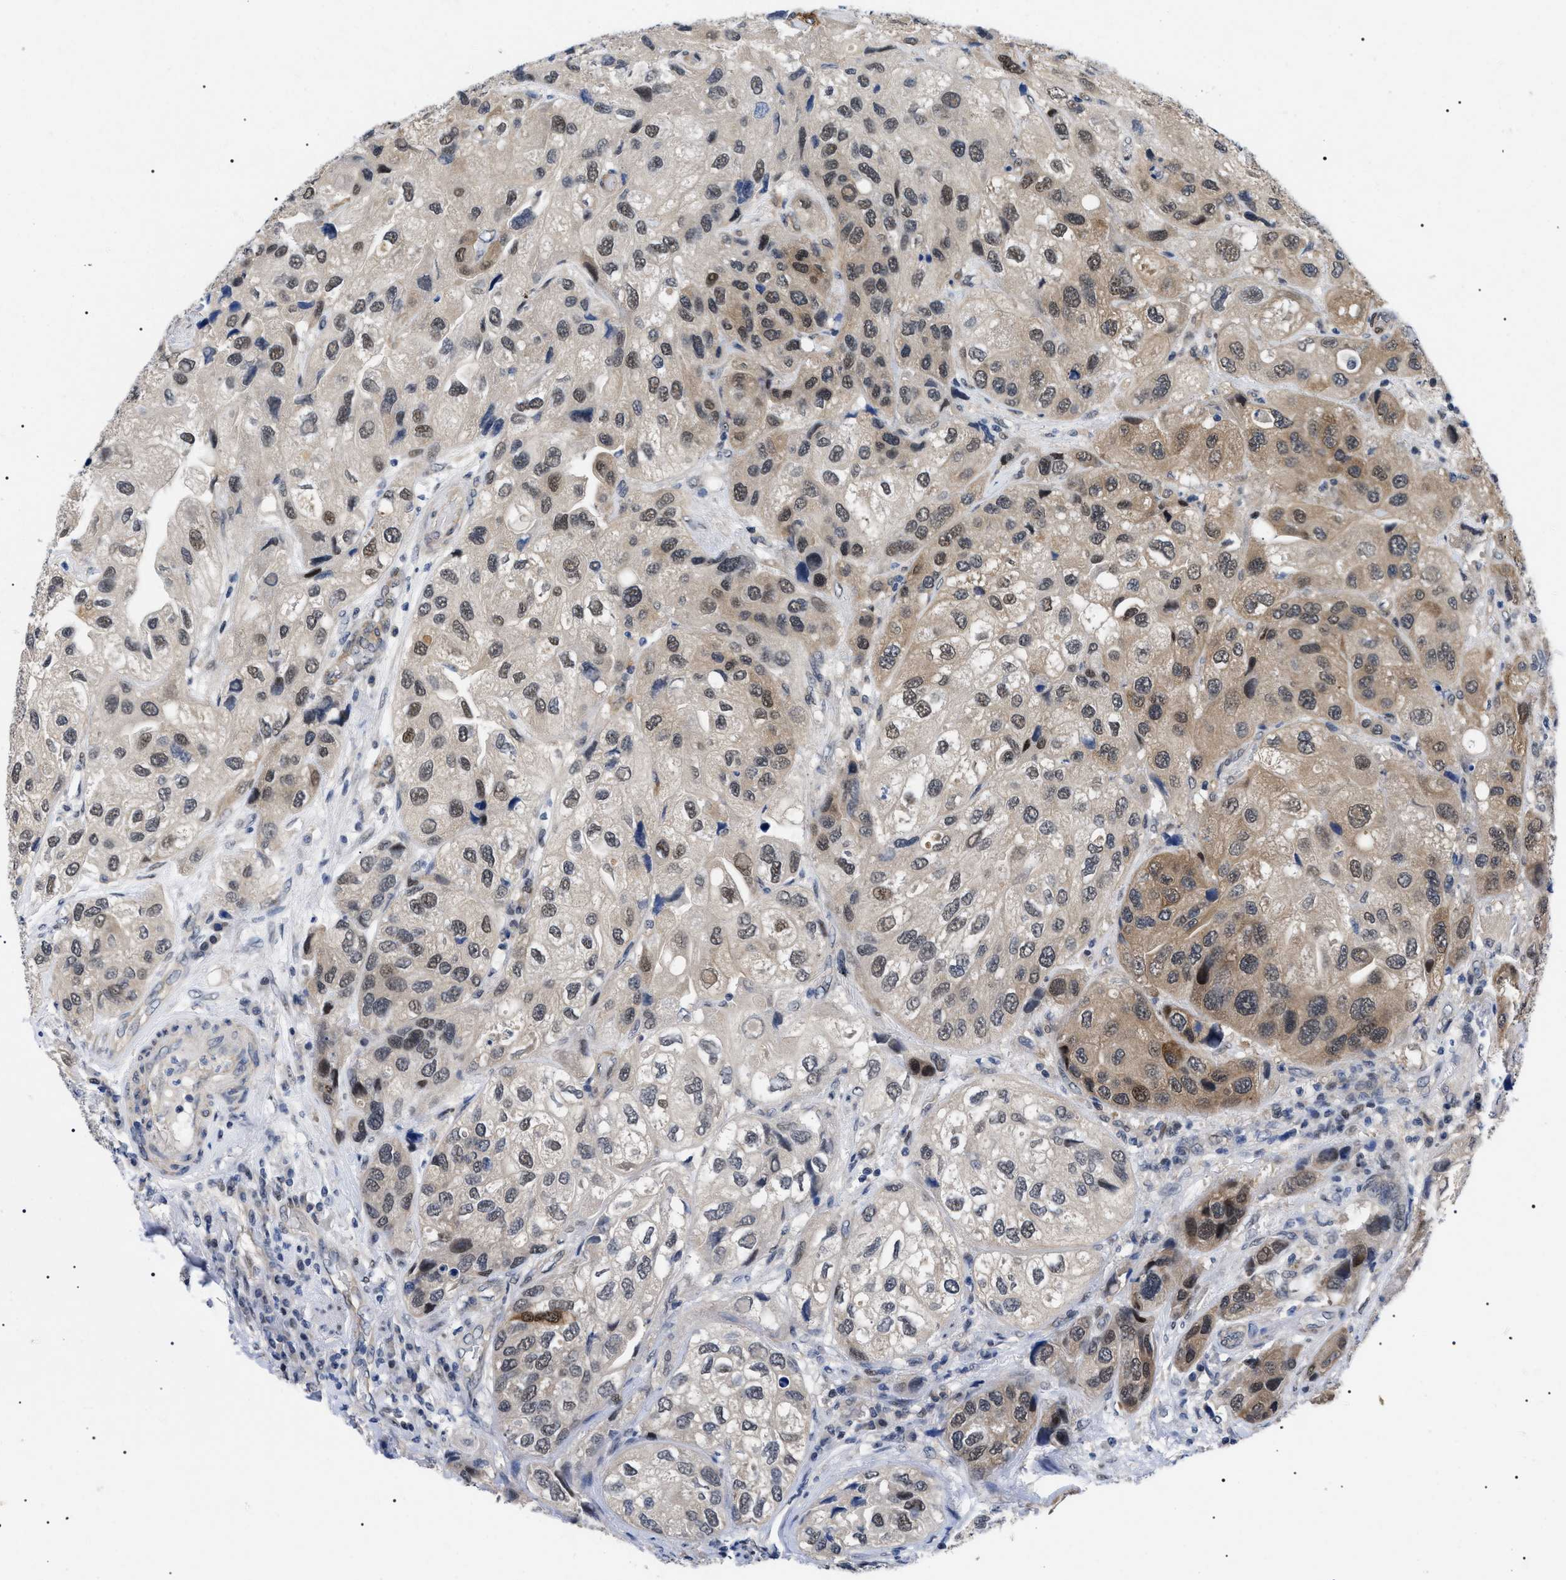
{"staining": {"intensity": "strong", "quantity": ">75%", "location": "cytoplasmic/membranous,nuclear"}, "tissue": "urothelial cancer", "cell_type": "Tumor cells", "image_type": "cancer", "snomed": [{"axis": "morphology", "description": "Urothelial carcinoma, High grade"}, {"axis": "topography", "description": "Urinary bladder"}], "caption": "Human urothelial cancer stained with a brown dye exhibits strong cytoplasmic/membranous and nuclear positive staining in about >75% of tumor cells.", "gene": "GARRE1", "patient": {"sex": "female", "age": 64}}